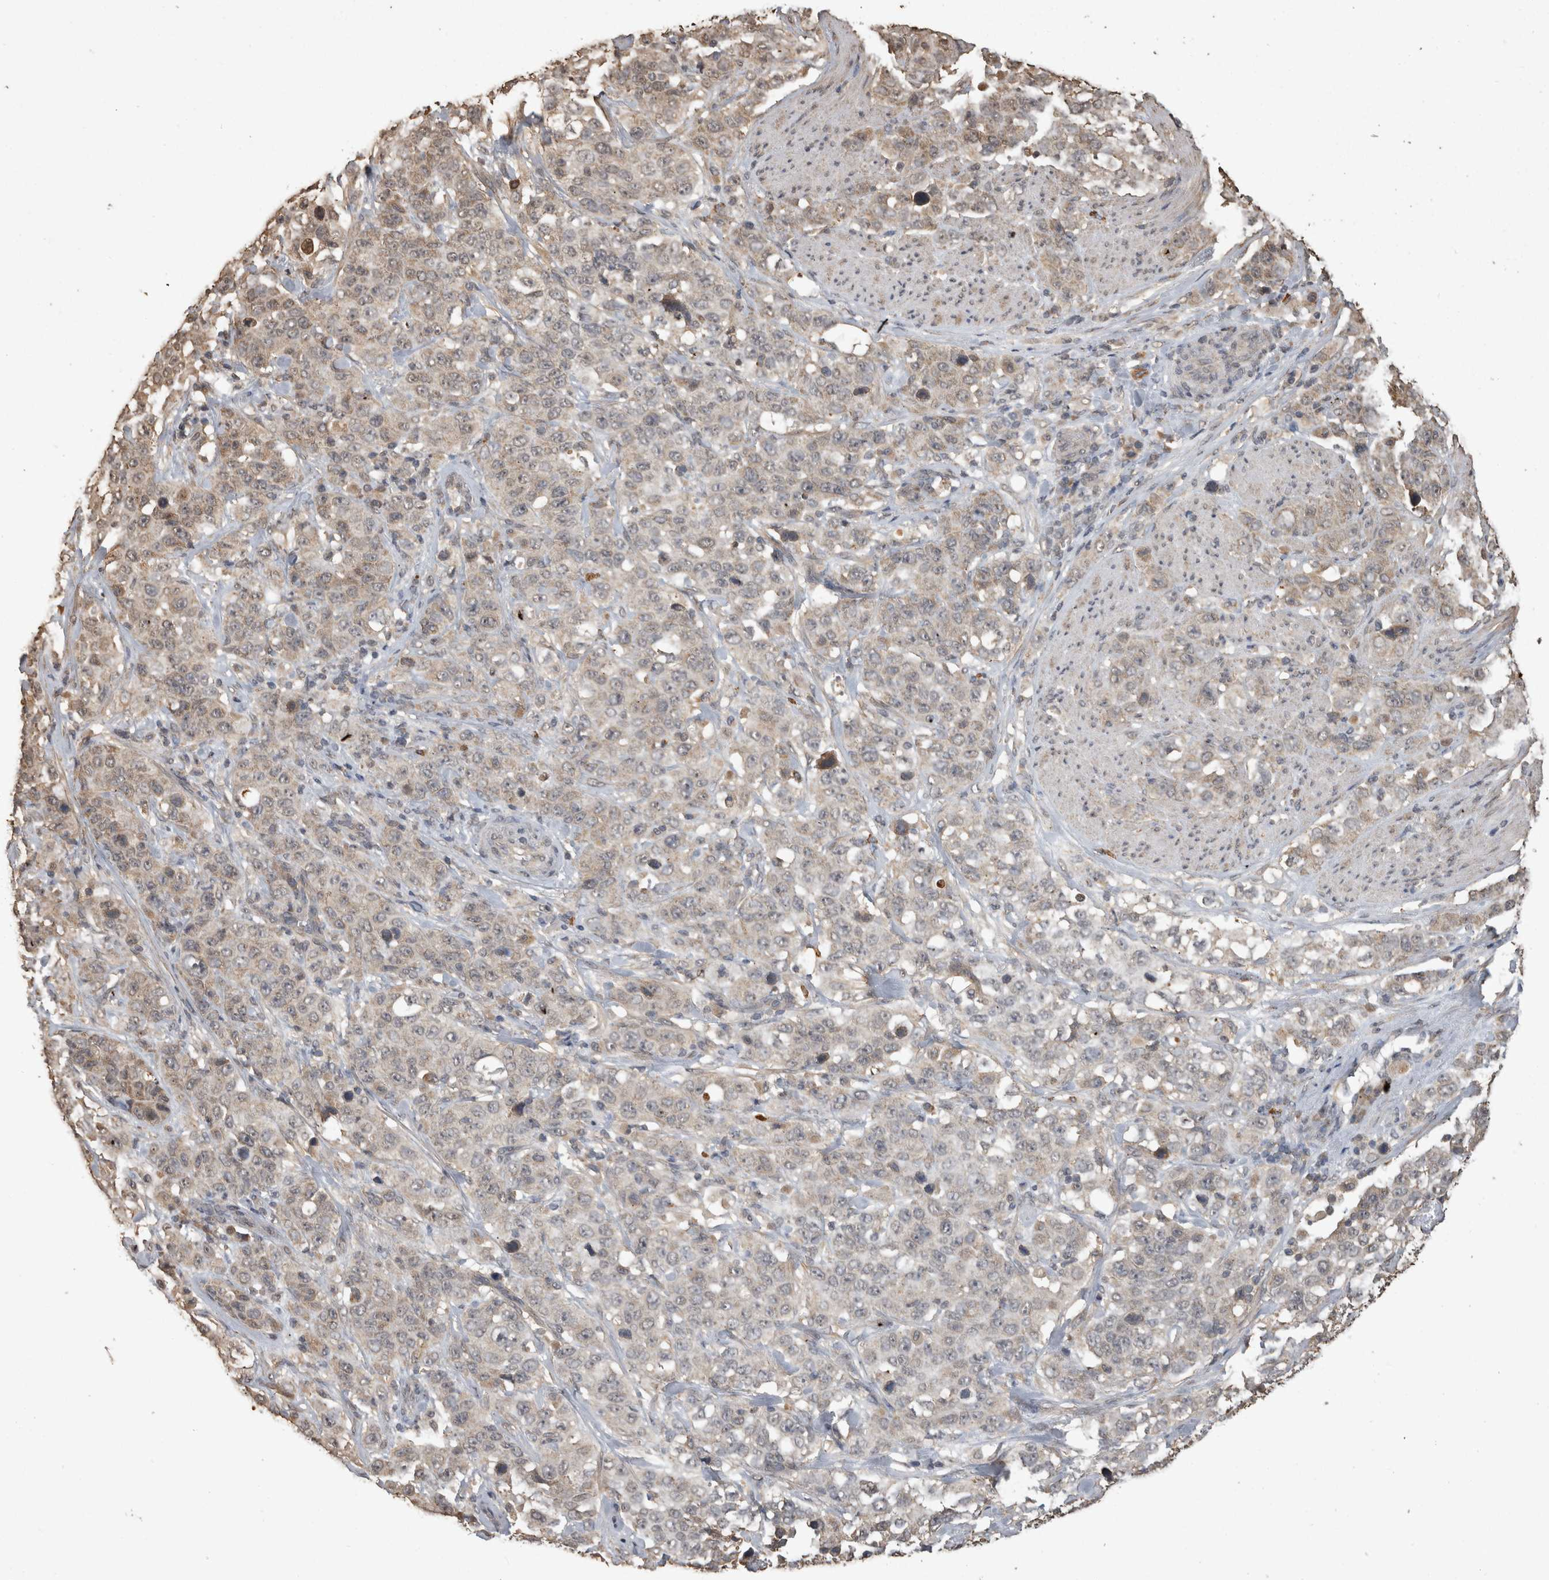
{"staining": {"intensity": "weak", "quantity": "<25%", "location": "cytoplasmic/membranous"}, "tissue": "stomach cancer", "cell_type": "Tumor cells", "image_type": "cancer", "snomed": [{"axis": "morphology", "description": "Adenocarcinoma, NOS"}, {"axis": "topography", "description": "Stomach"}], "caption": "An immunohistochemistry (IHC) image of adenocarcinoma (stomach) is shown. There is no staining in tumor cells of adenocarcinoma (stomach).", "gene": "SOCS5", "patient": {"sex": "male", "age": 48}}